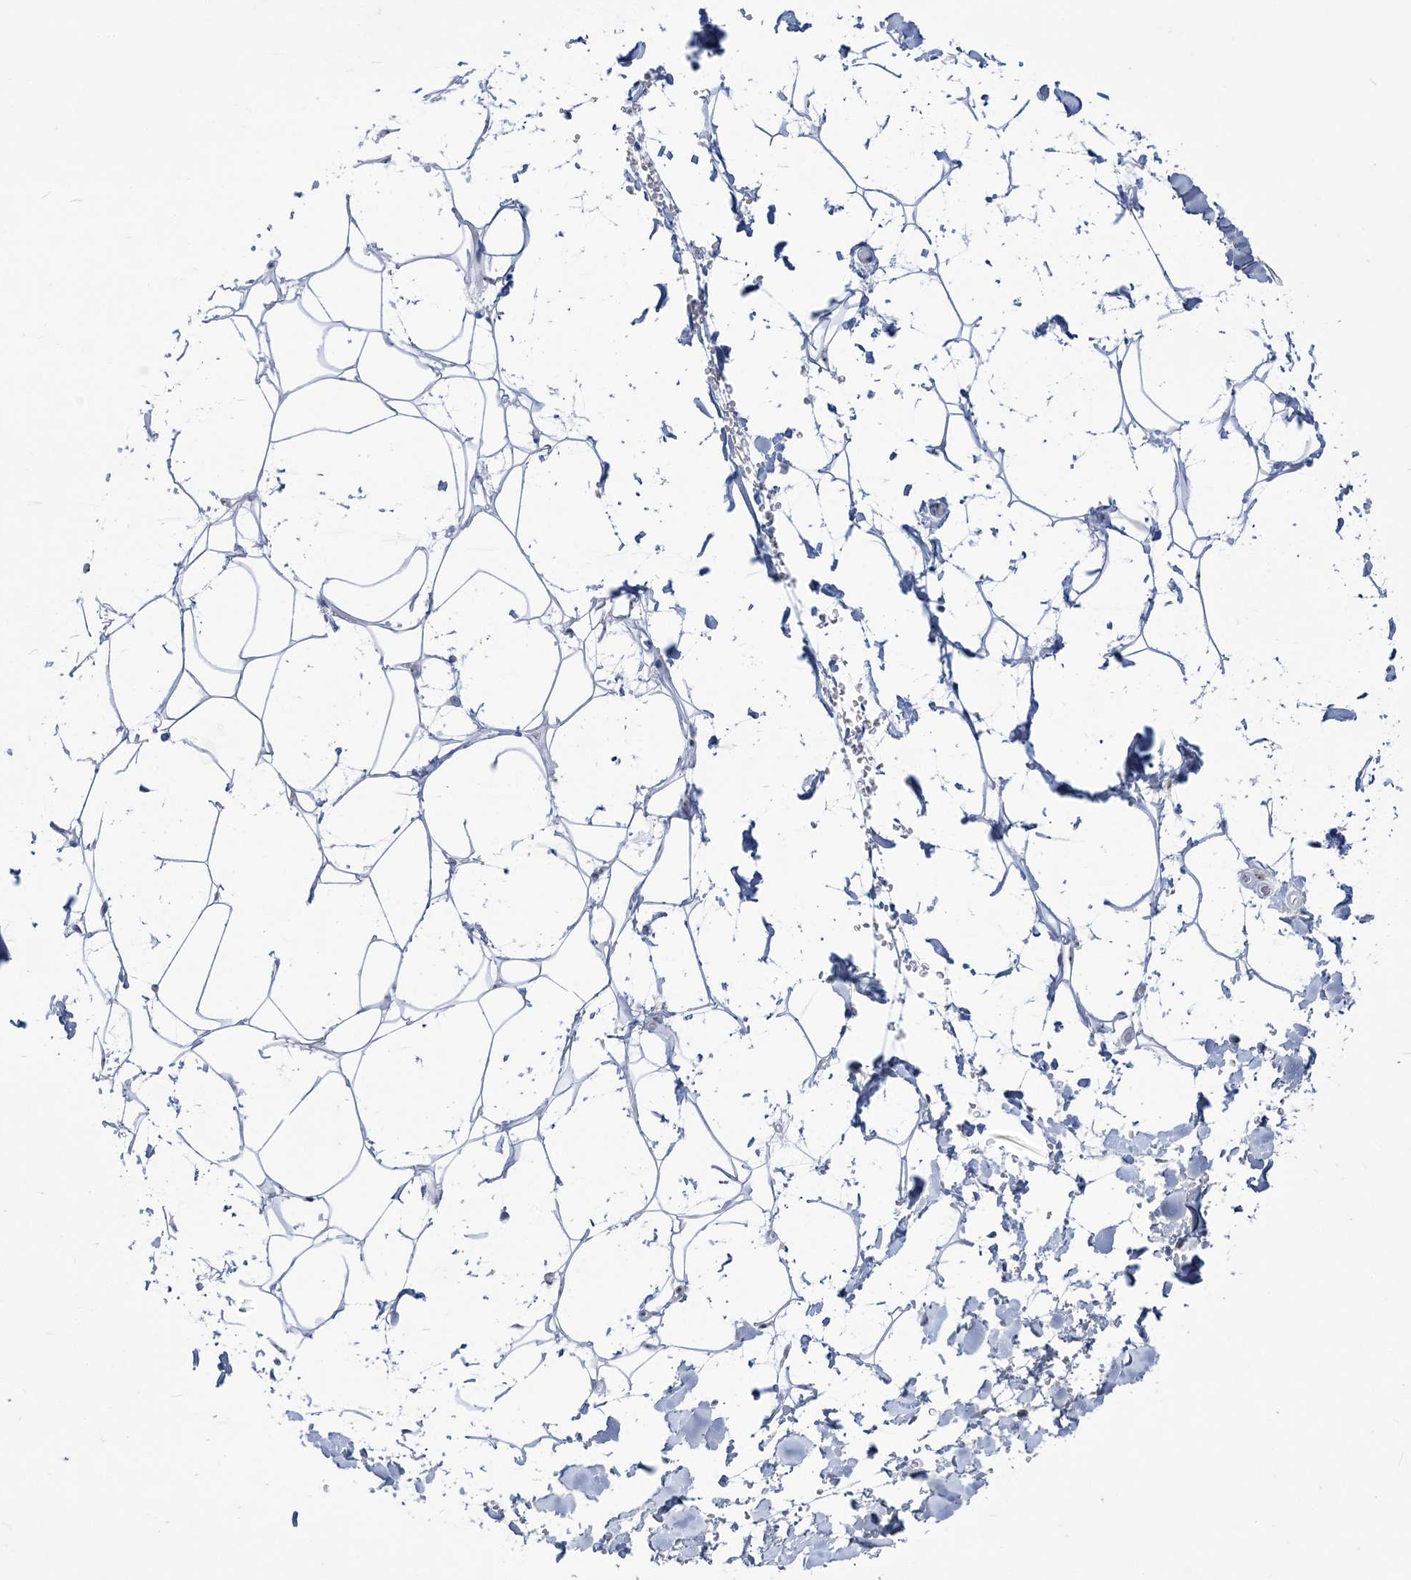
{"staining": {"intensity": "negative", "quantity": "none", "location": "none"}, "tissue": "adipose tissue", "cell_type": "Adipocytes", "image_type": "normal", "snomed": [{"axis": "morphology", "description": "Normal tissue, NOS"}, {"axis": "topography", "description": "Breast"}], "caption": "Protein analysis of unremarkable adipose tissue reveals no significant expression in adipocytes. Brightfield microscopy of IHC stained with DAB (brown) and hematoxylin (blue), captured at high magnification.", "gene": "DDX21", "patient": {"sex": "female", "age": 26}}